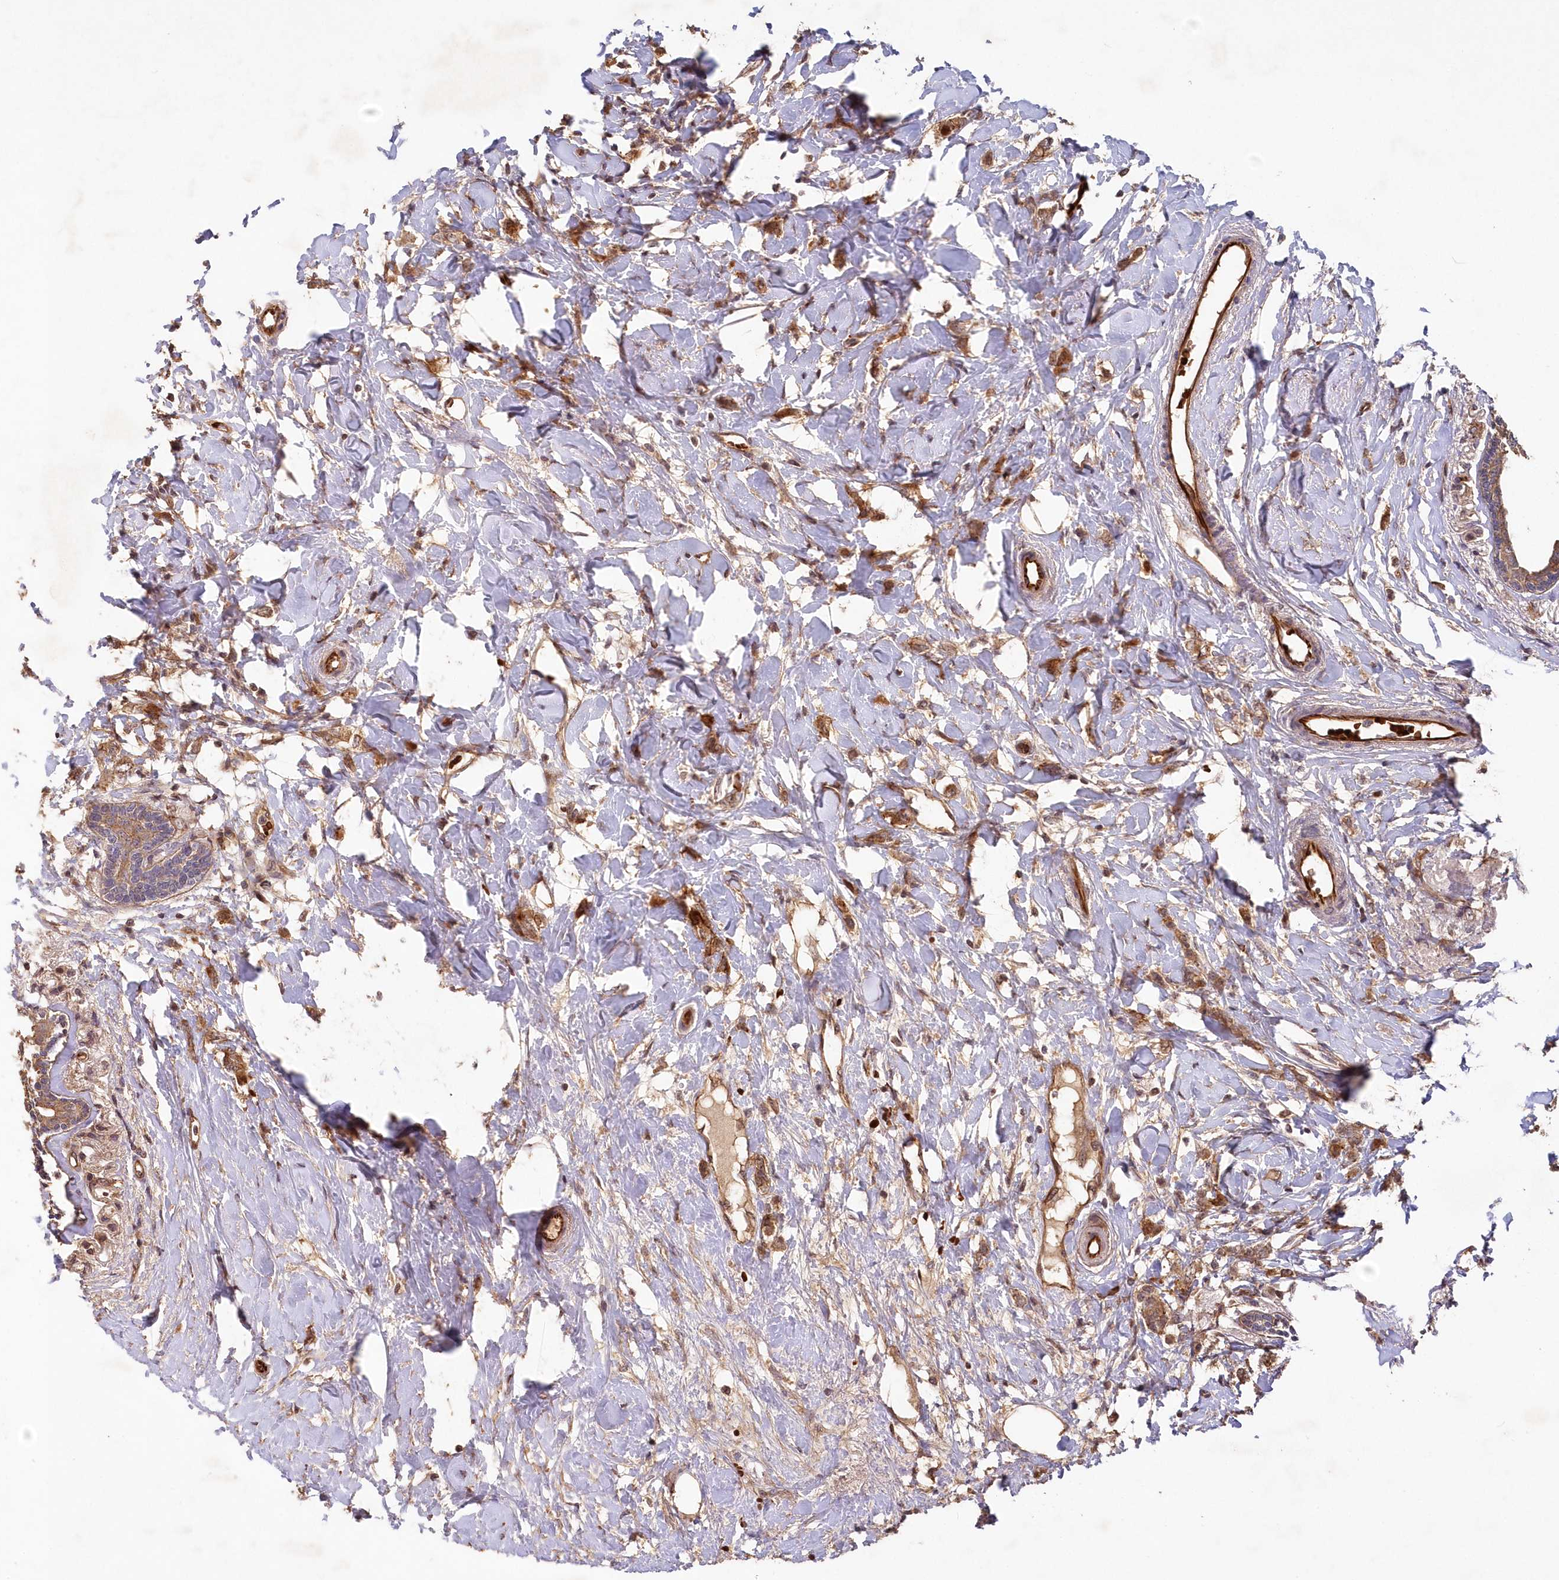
{"staining": {"intensity": "strong", "quantity": ">75%", "location": "cytoplasmic/membranous"}, "tissue": "breast cancer", "cell_type": "Tumor cells", "image_type": "cancer", "snomed": [{"axis": "morphology", "description": "Normal tissue, NOS"}, {"axis": "morphology", "description": "Lobular carcinoma"}, {"axis": "topography", "description": "Breast"}], "caption": "Protein staining shows strong cytoplasmic/membranous positivity in approximately >75% of tumor cells in breast cancer.", "gene": "HYCC2", "patient": {"sex": "female", "age": 47}}